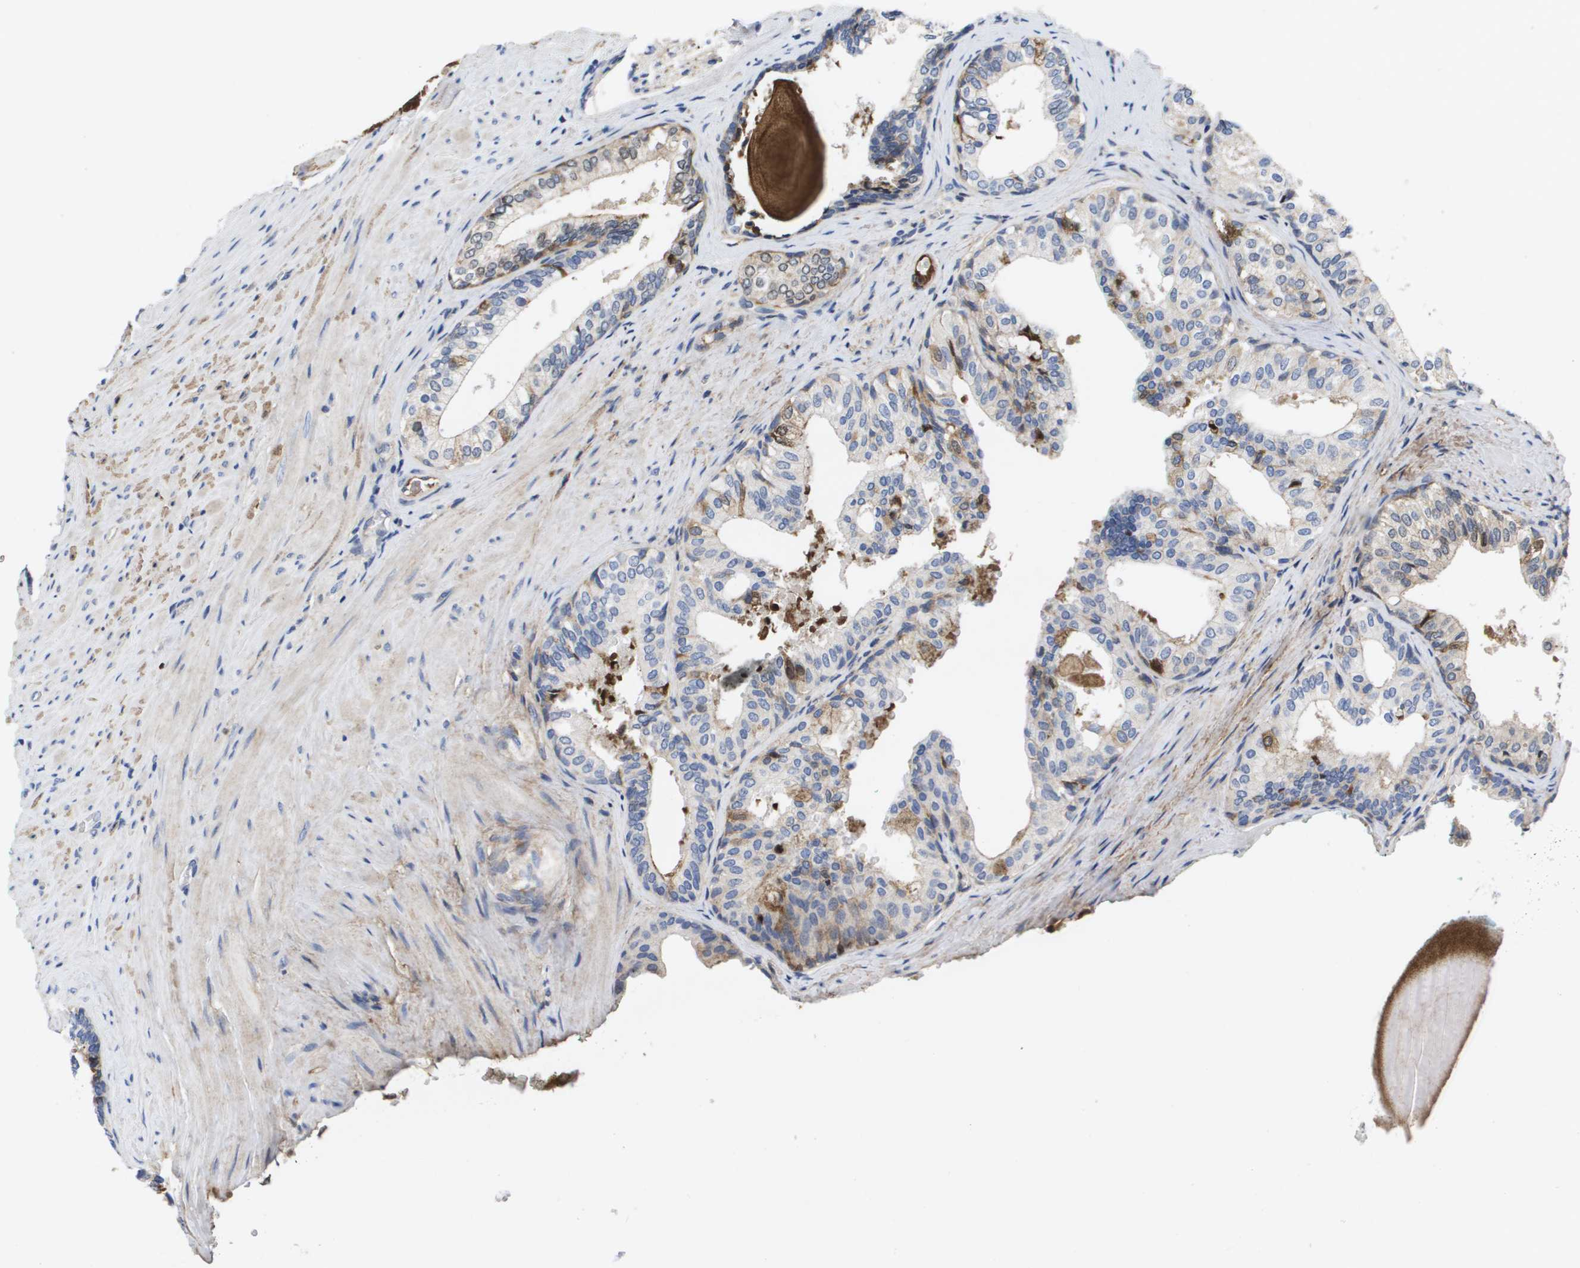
{"staining": {"intensity": "weak", "quantity": "25%-75%", "location": "cytoplasmic/membranous"}, "tissue": "prostate cancer", "cell_type": "Tumor cells", "image_type": "cancer", "snomed": [{"axis": "morphology", "description": "Adenocarcinoma, Low grade"}, {"axis": "topography", "description": "Prostate"}], "caption": "IHC photomicrograph of neoplastic tissue: human low-grade adenocarcinoma (prostate) stained using immunohistochemistry (IHC) demonstrates low levels of weak protein expression localized specifically in the cytoplasmic/membranous of tumor cells, appearing as a cytoplasmic/membranous brown color.", "gene": "SERPINC1", "patient": {"sex": "male", "age": 60}}